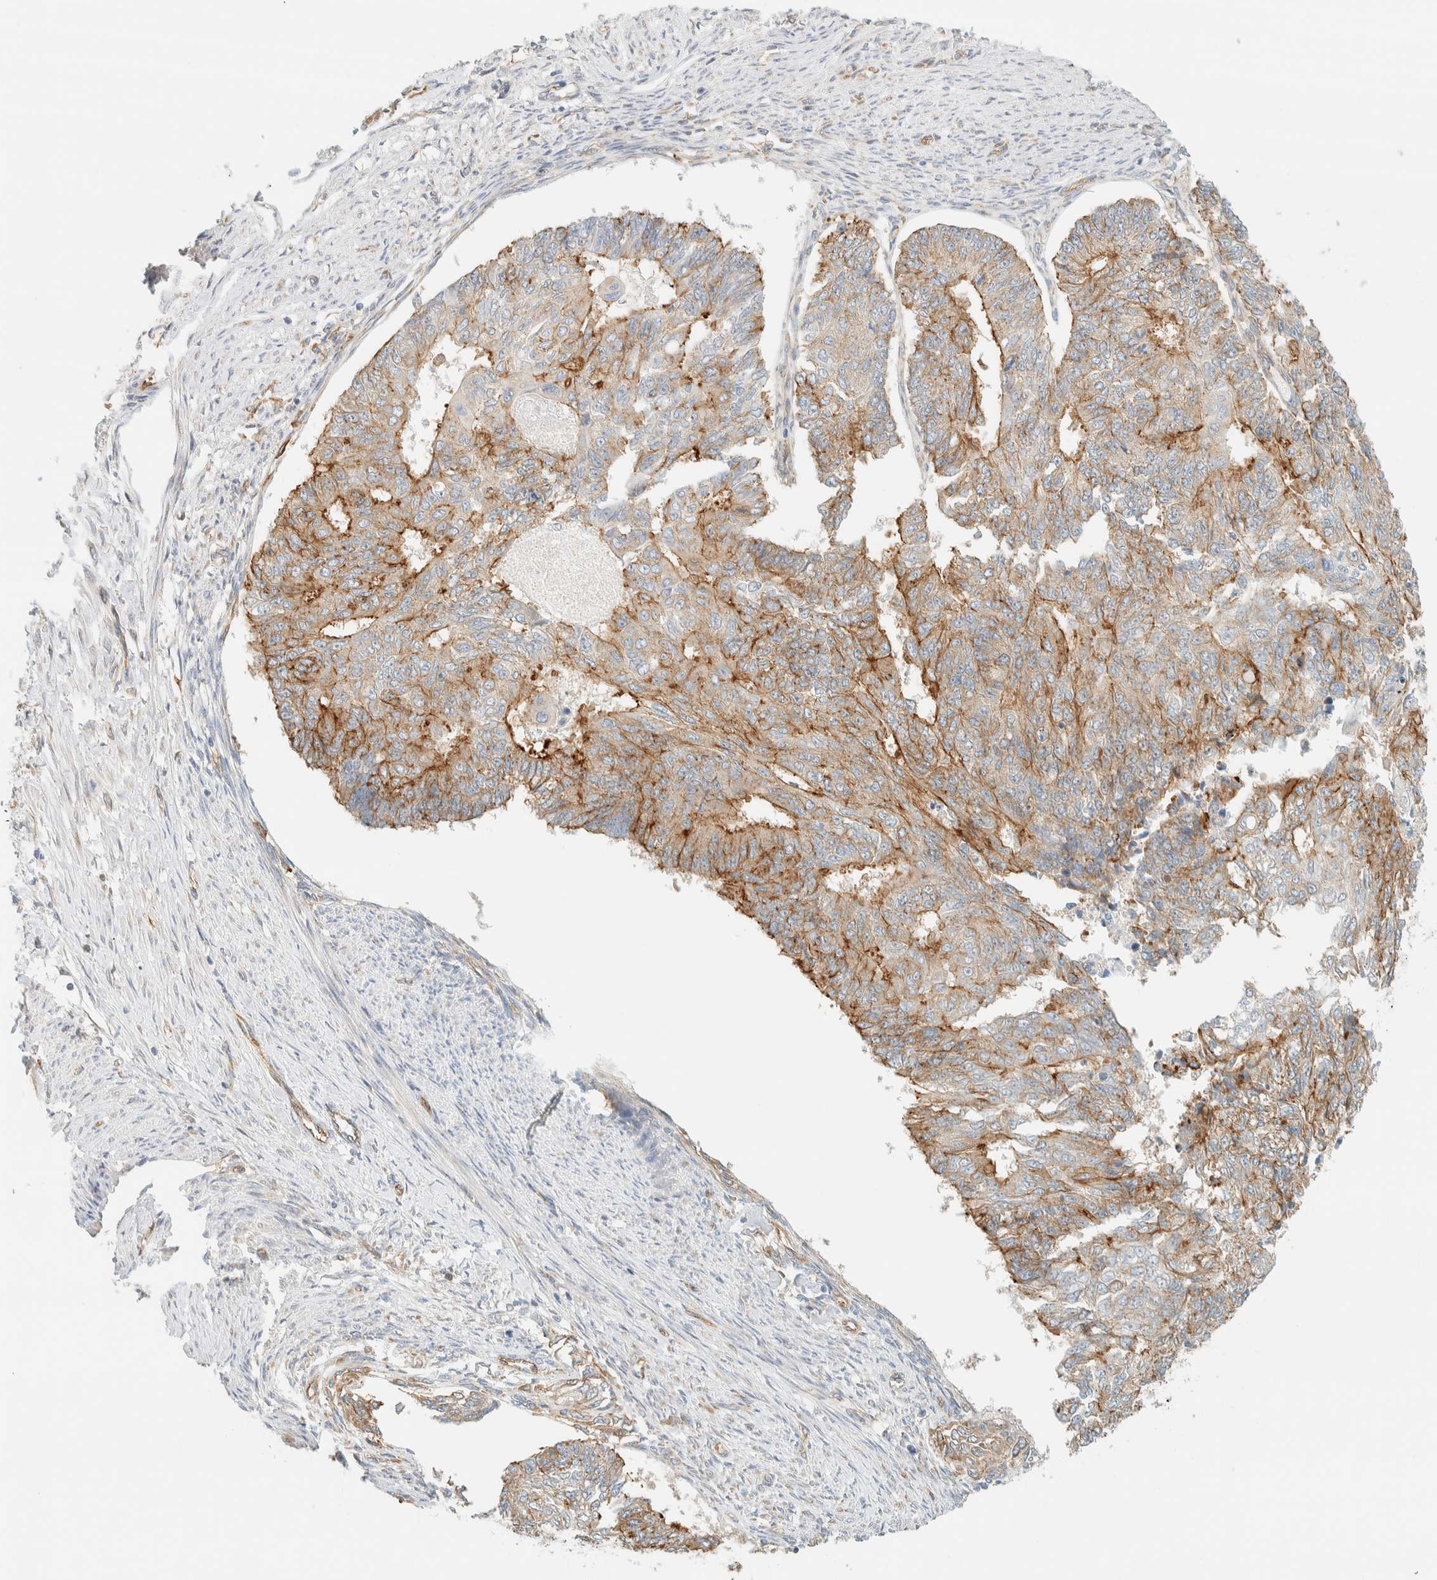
{"staining": {"intensity": "moderate", "quantity": "25%-75%", "location": "cytoplasmic/membranous"}, "tissue": "endometrial cancer", "cell_type": "Tumor cells", "image_type": "cancer", "snomed": [{"axis": "morphology", "description": "Adenocarcinoma, NOS"}, {"axis": "topography", "description": "Endometrium"}], "caption": "High-power microscopy captured an IHC image of endometrial cancer, revealing moderate cytoplasmic/membranous staining in approximately 25%-75% of tumor cells.", "gene": "LIMA1", "patient": {"sex": "female", "age": 32}}